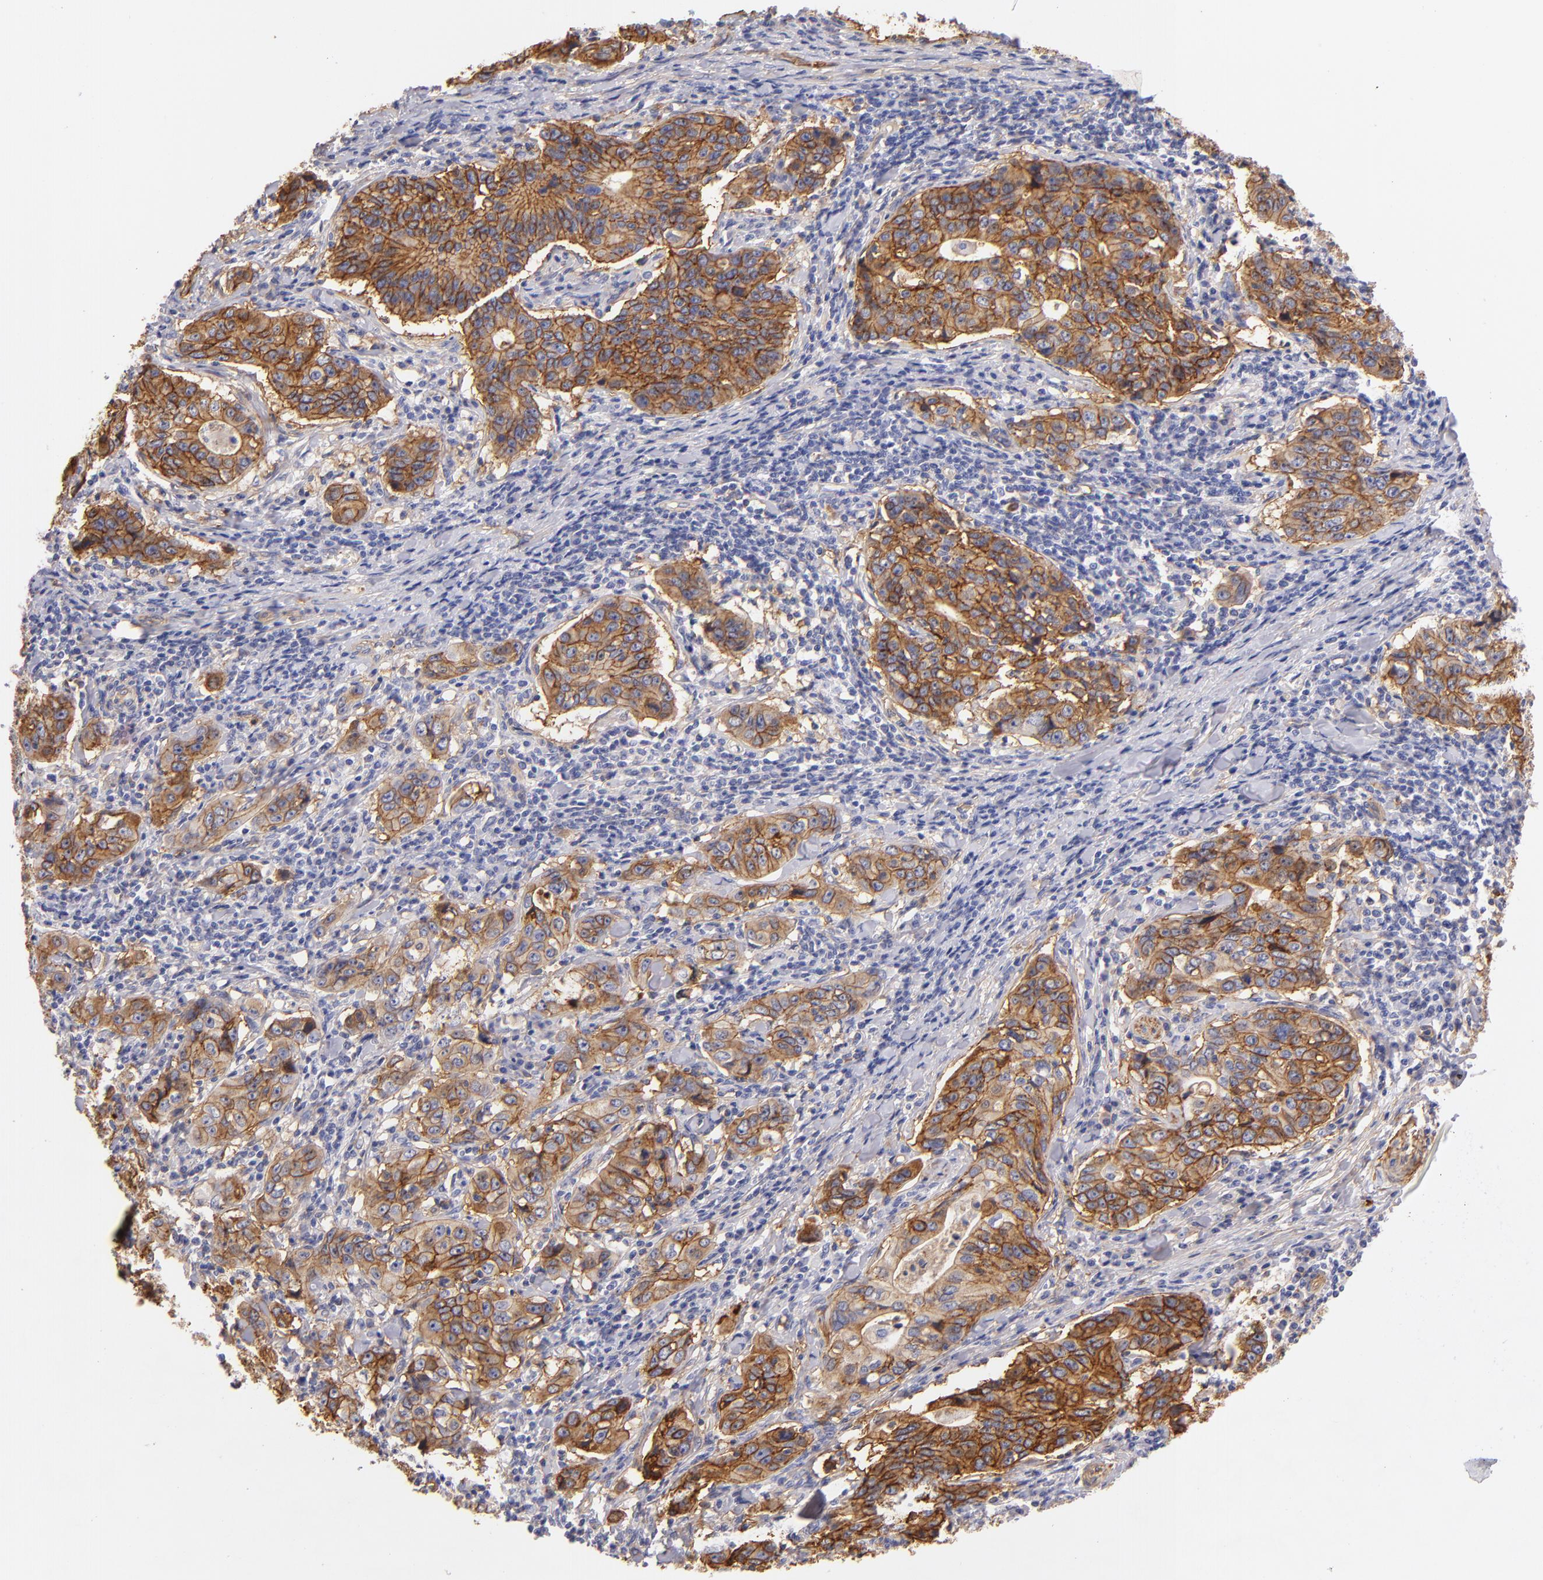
{"staining": {"intensity": "strong", "quantity": ">75%", "location": "cytoplasmic/membranous"}, "tissue": "stomach cancer", "cell_type": "Tumor cells", "image_type": "cancer", "snomed": [{"axis": "morphology", "description": "Adenocarcinoma, NOS"}, {"axis": "topography", "description": "Esophagus"}, {"axis": "topography", "description": "Stomach"}], "caption": "DAB immunohistochemical staining of stomach cancer (adenocarcinoma) reveals strong cytoplasmic/membranous protein expression in about >75% of tumor cells.", "gene": "CD151", "patient": {"sex": "male", "age": 74}}